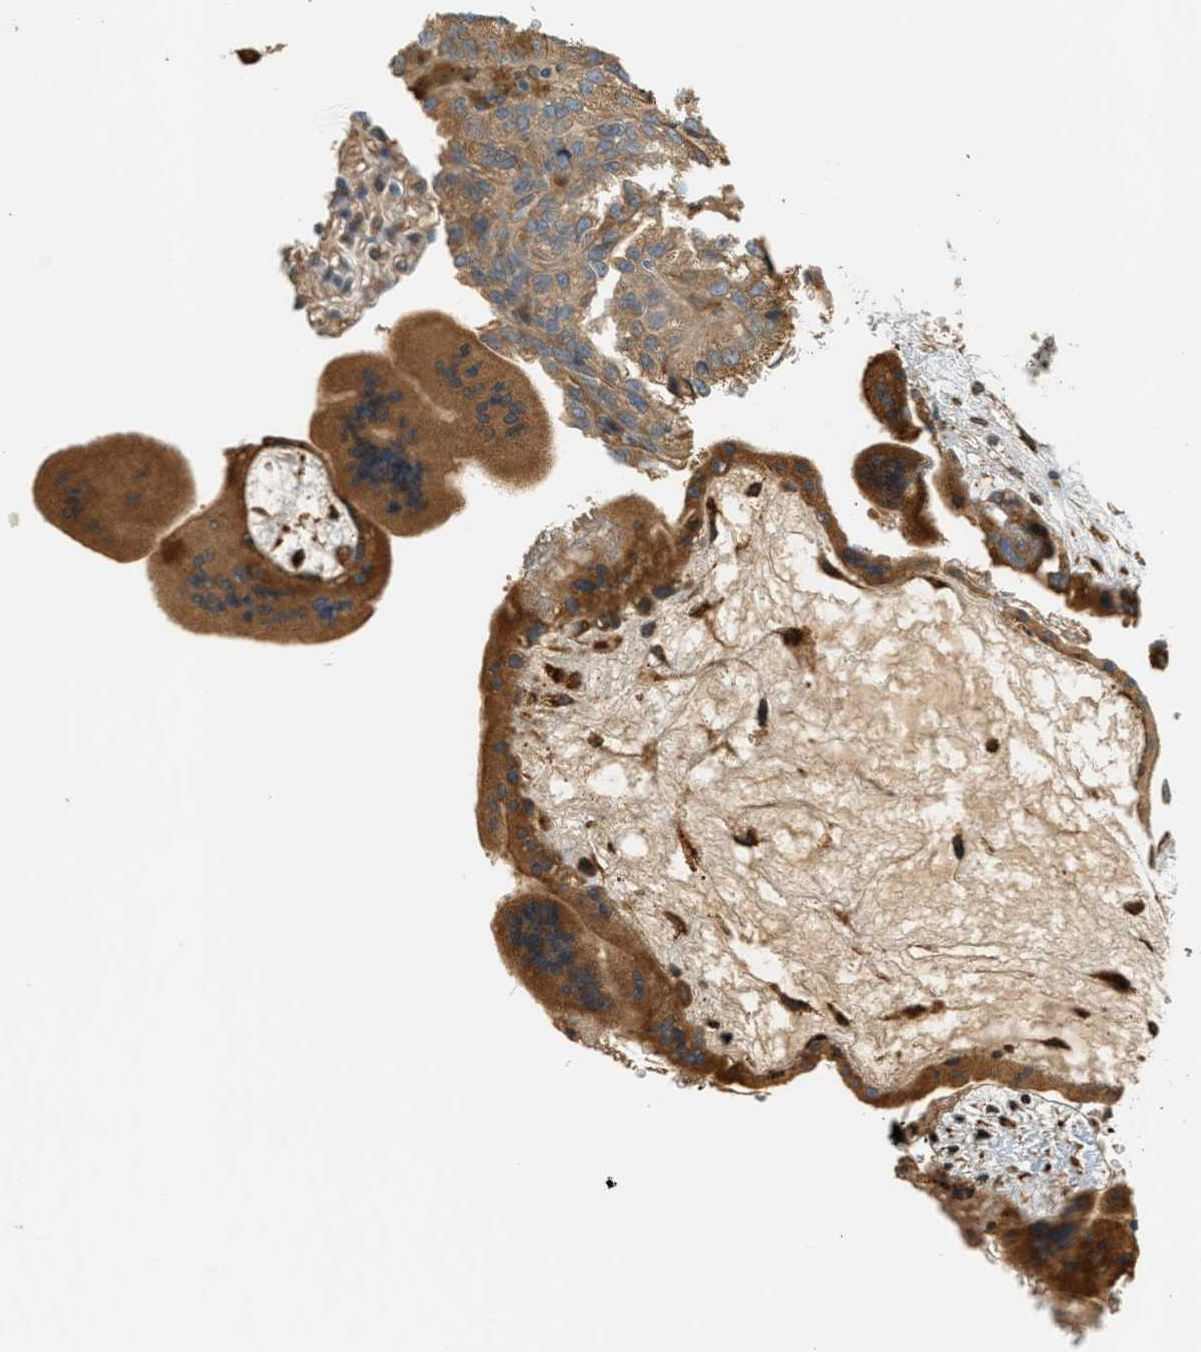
{"staining": {"intensity": "moderate", "quantity": ">75%", "location": "cytoplasmic/membranous"}, "tissue": "placenta", "cell_type": "Decidual cells", "image_type": "normal", "snomed": [{"axis": "morphology", "description": "Normal tissue, NOS"}, {"axis": "topography", "description": "Placenta"}], "caption": "An image showing moderate cytoplasmic/membranous staining in about >75% of decidual cells in unremarkable placenta, as visualized by brown immunohistochemical staining.", "gene": "PDK1", "patient": {"sex": "female", "age": 35}}